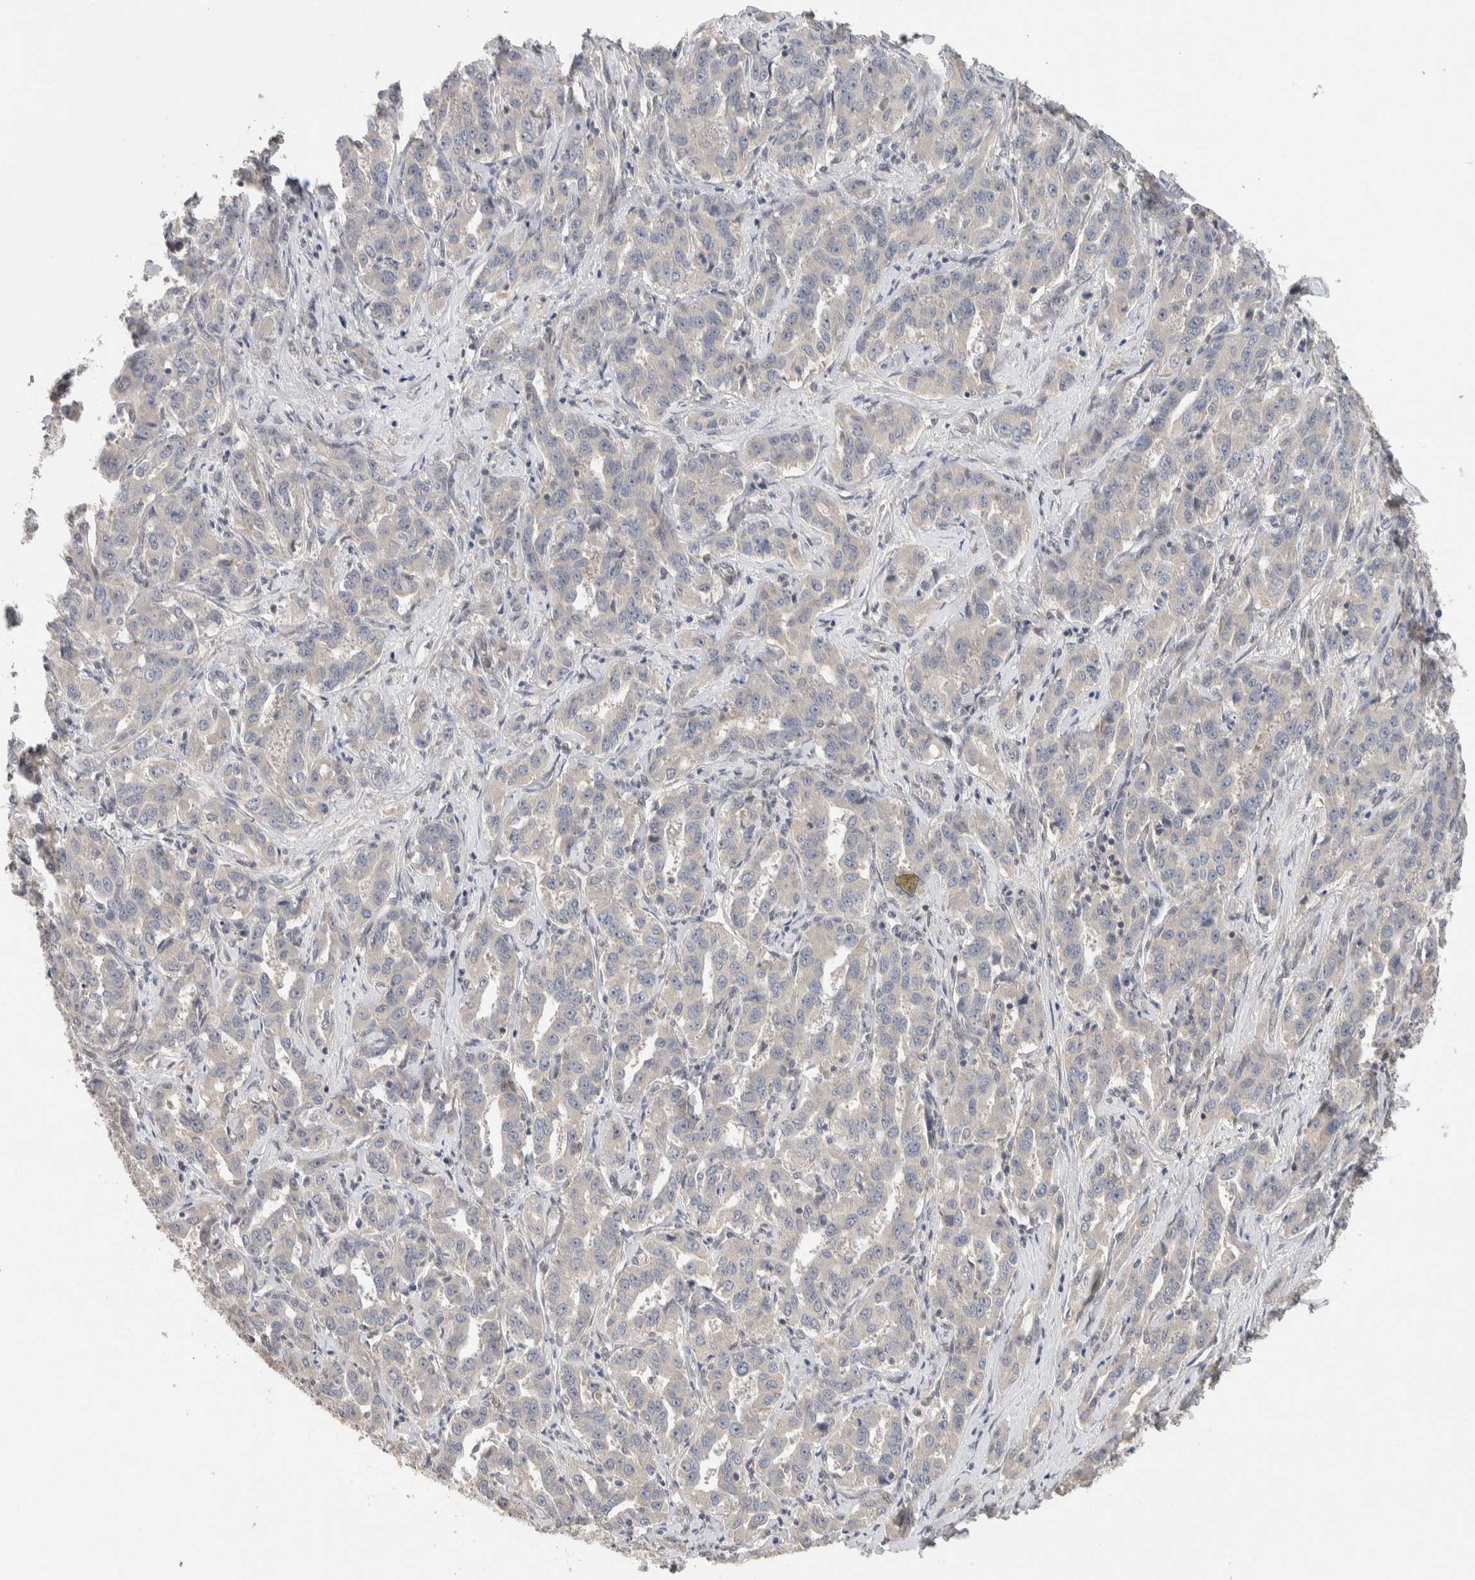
{"staining": {"intensity": "negative", "quantity": "none", "location": "none"}, "tissue": "liver cancer", "cell_type": "Tumor cells", "image_type": "cancer", "snomed": [{"axis": "morphology", "description": "Cholangiocarcinoma"}, {"axis": "topography", "description": "Liver"}], "caption": "This is an immunohistochemistry image of human liver cholangiocarcinoma. There is no positivity in tumor cells.", "gene": "CYSRT1", "patient": {"sex": "male", "age": 59}}